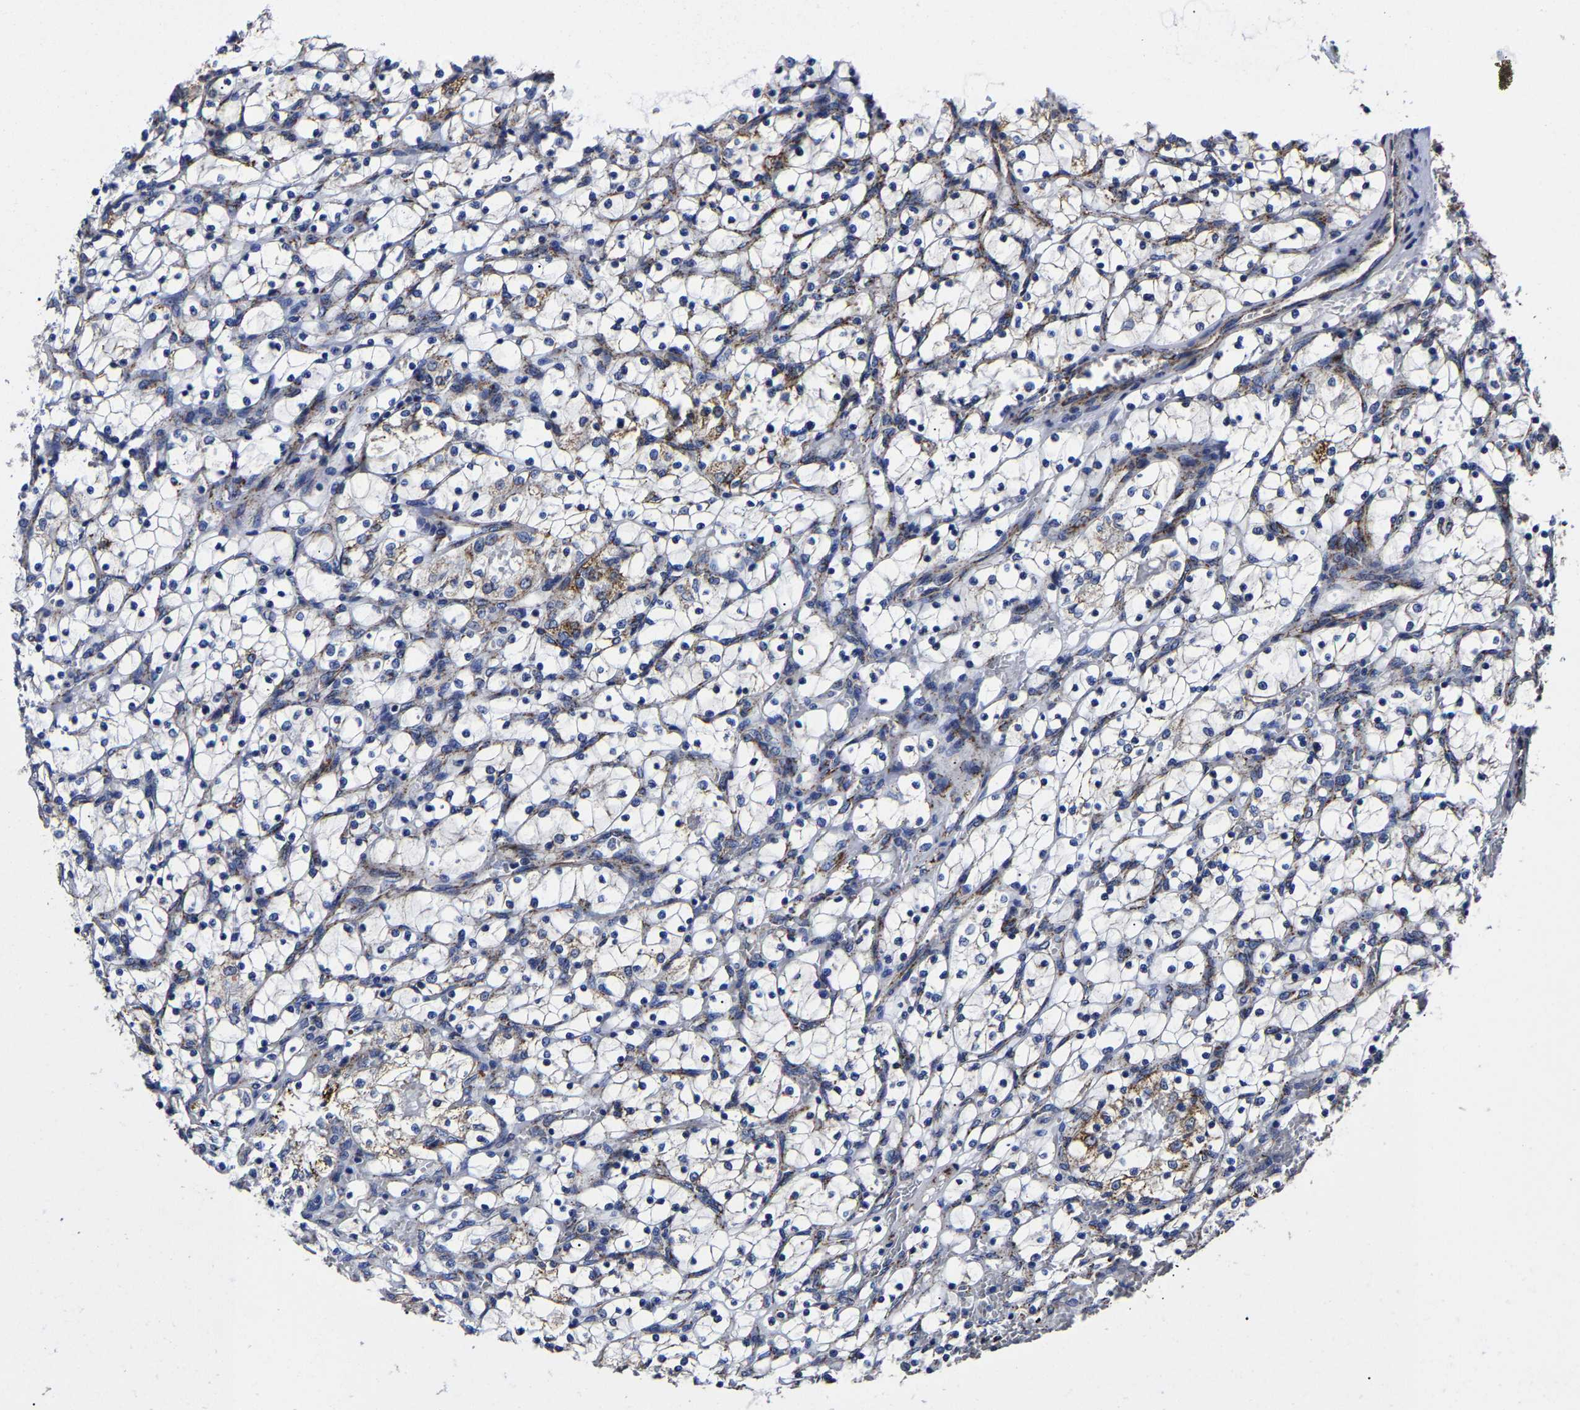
{"staining": {"intensity": "moderate", "quantity": "<25%", "location": "cytoplasmic/membranous"}, "tissue": "renal cancer", "cell_type": "Tumor cells", "image_type": "cancer", "snomed": [{"axis": "morphology", "description": "Adenocarcinoma, NOS"}, {"axis": "topography", "description": "Kidney"}], "caption": "Moderate cytoplasmic/membranous positivity for a protein is seen in about <25% of tumor cells of adenocarcinoma (renal) using immunohistochemistry.", "gene": "AASS", "patient": {"sex": "female", "age": 69}}